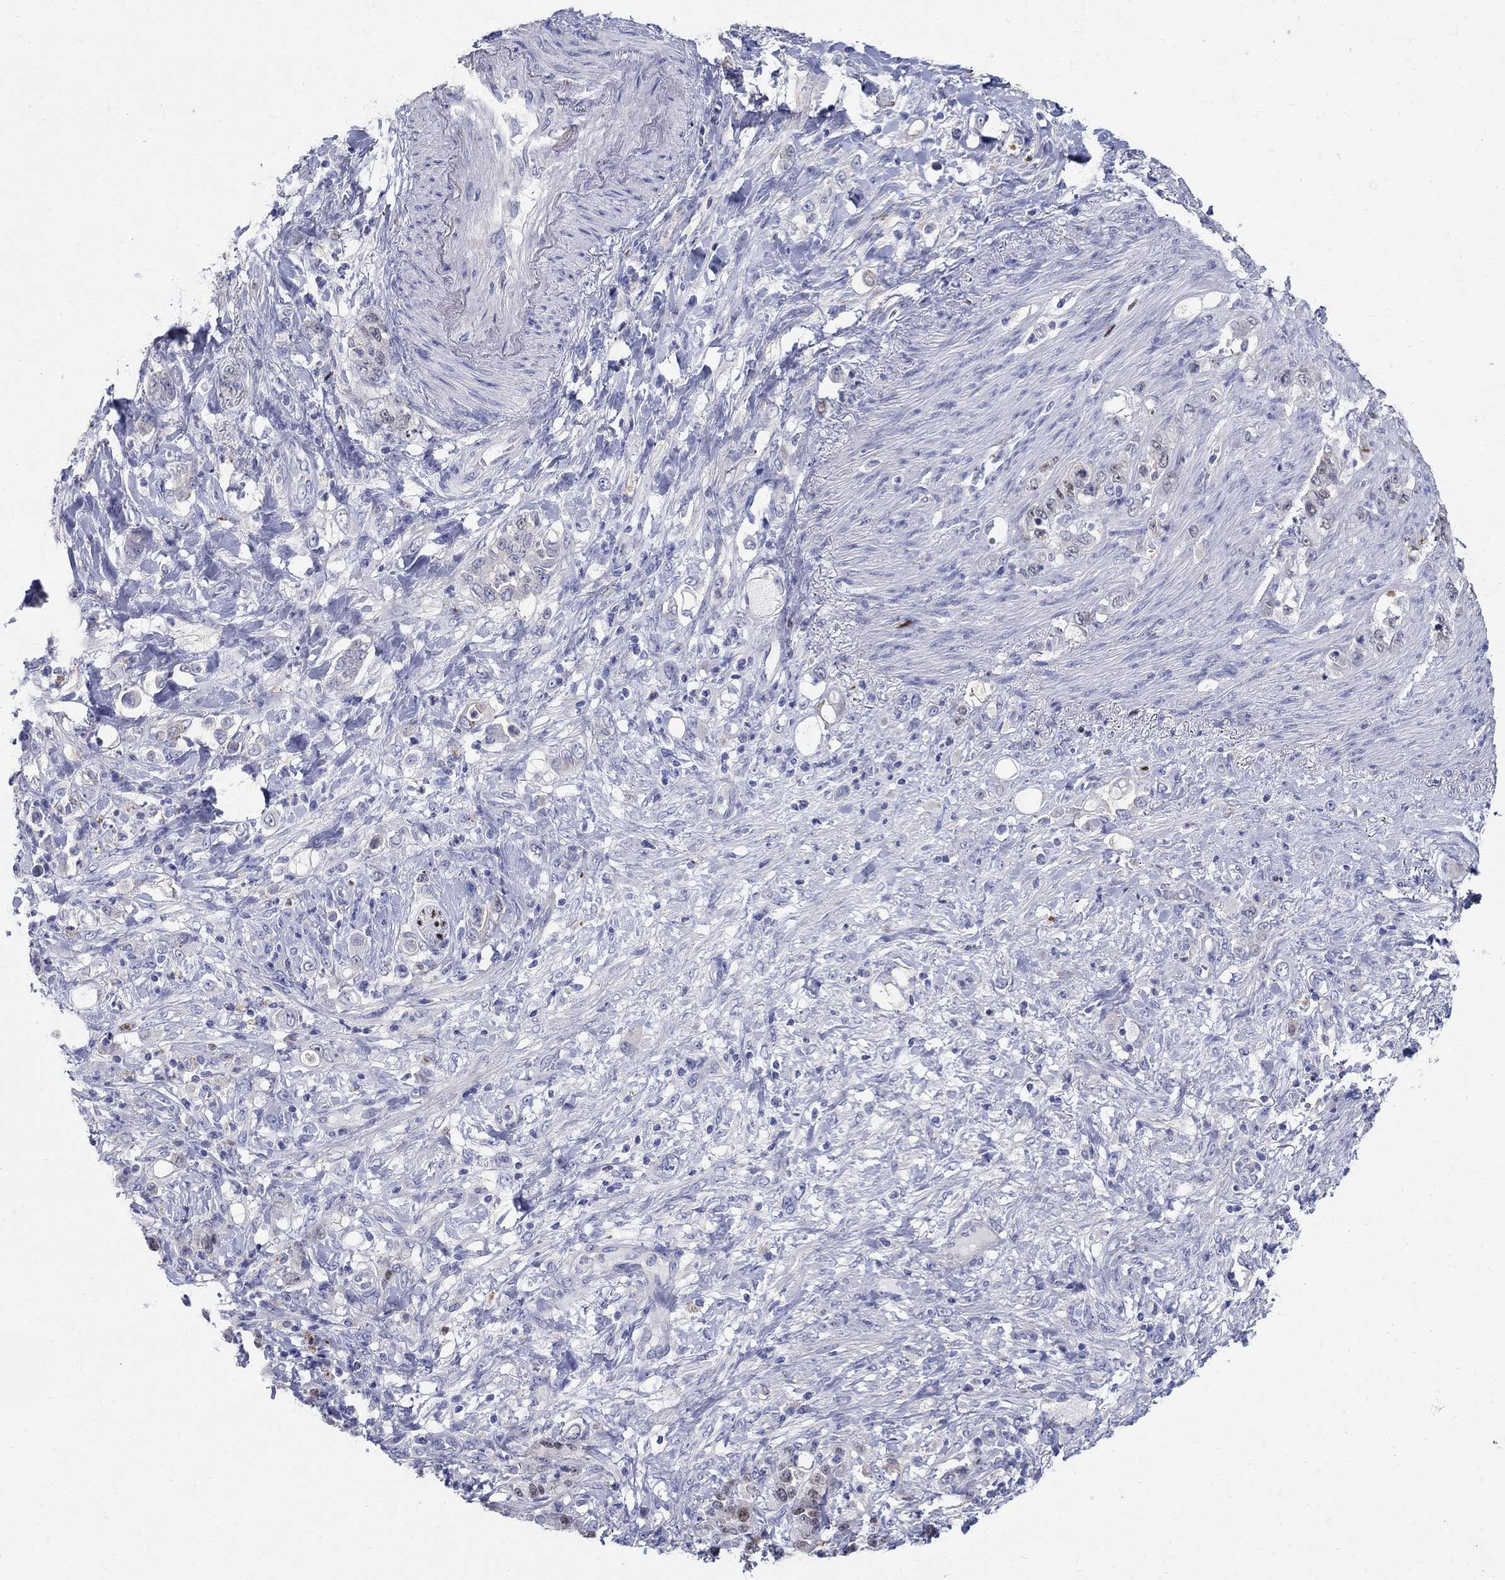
{"staining": {"intensity": "weak", "quantity": "25%-75%", "location": "nuclear"}, "tissue": "stomach cancer", "cell_type": "Tumor cells", "image_type": "cancer", "snomed": [{"axis": "morphology", "description": "Adenocarcinoma, NOS"}, {"axis": "topography", "description": "Stomach"}], "caption": "This micrograph exhibits immunohistochemistry staining of human stomach cancer (adenocarcinoma), with low weak nuclear positivity in approximately 25%-75% of tumor cells.", "gene": "SOX2", "patient": {"sex": "female", "age": 79}}